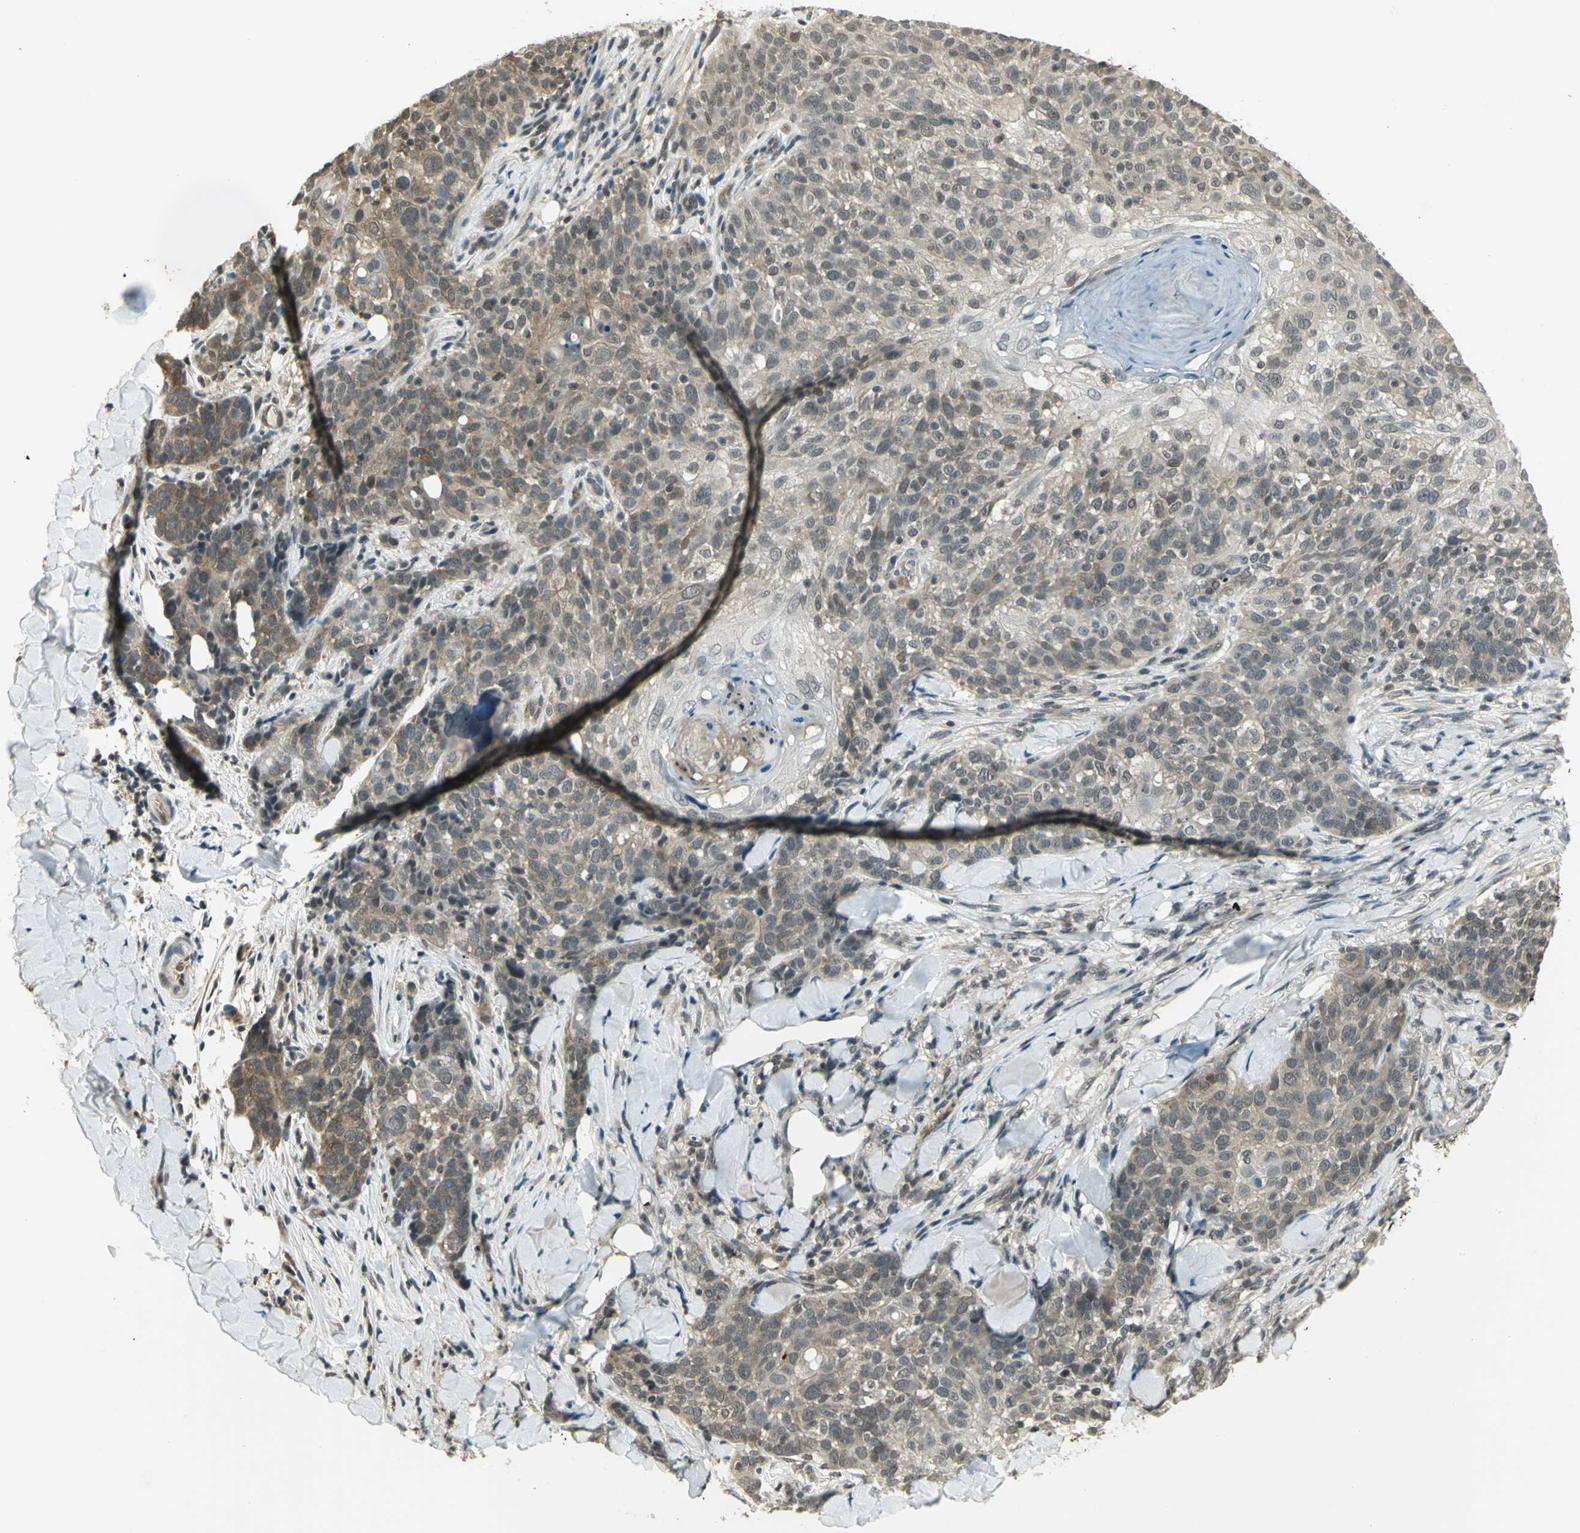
{"staining": {"intensity": "weak", "quantity": ">75%", "location": "cytoplasmic/membranous"}, "tissue": "skin cancer", "cell_type": "Tumor cells", "image_type": "cancer", "snomed": [{"axis": "morphology", "description": "Normal tissue, NOS"}, {"axis": "morphology", "description": "Squamous cell carcinoma, NOS"}, {"axis": "topography", "description": "Skin"}], "caption": "Immunohistochemical staining of human skin cancer (squamous cell carcinoma) exhibits low levels of weak cytoplasmic/membranous protein positivity in about >75% of tumor cells.", "gene": "CDC34", "patient": {"sex": "female", "age": 83}}